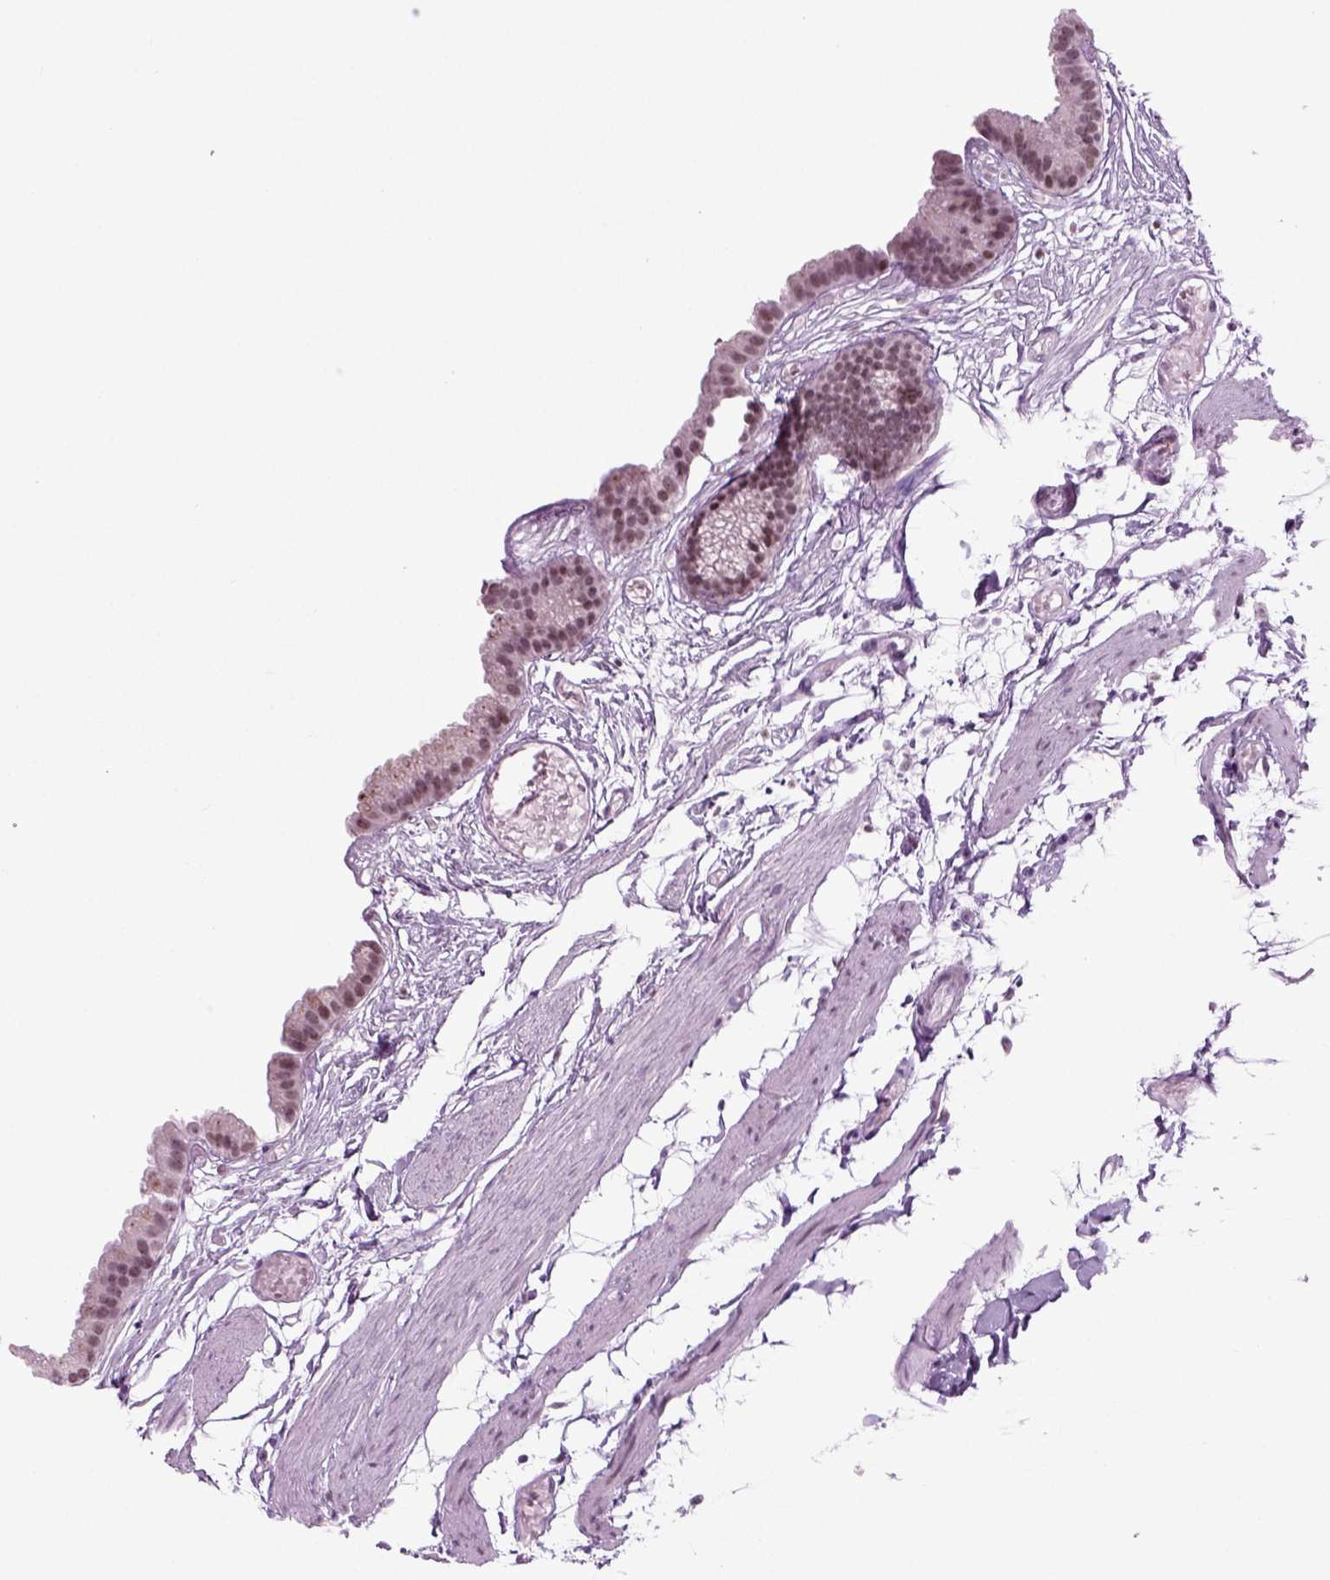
{"staining": {"intensity": "weak", "quantity": "25%-75%", "location": "nuclear"}, "tissue": "gallbladder", "cell_type": "Glandular cells", "image_type": "normal", "snomed": [{"axis": "morphology", "description": "Normal tissue, NOS"}, {"axis": "topography", "description": "Gallbladder"}], "caption": "IHC histopathology image of unremarkable human gallbladder stained for a protein (brown), which displays low levels of weak nuclear positivity in about 25%-75% of glandular cells.", "gene": "RCOR3", "patient": {"sex": "female", "age": 45}}